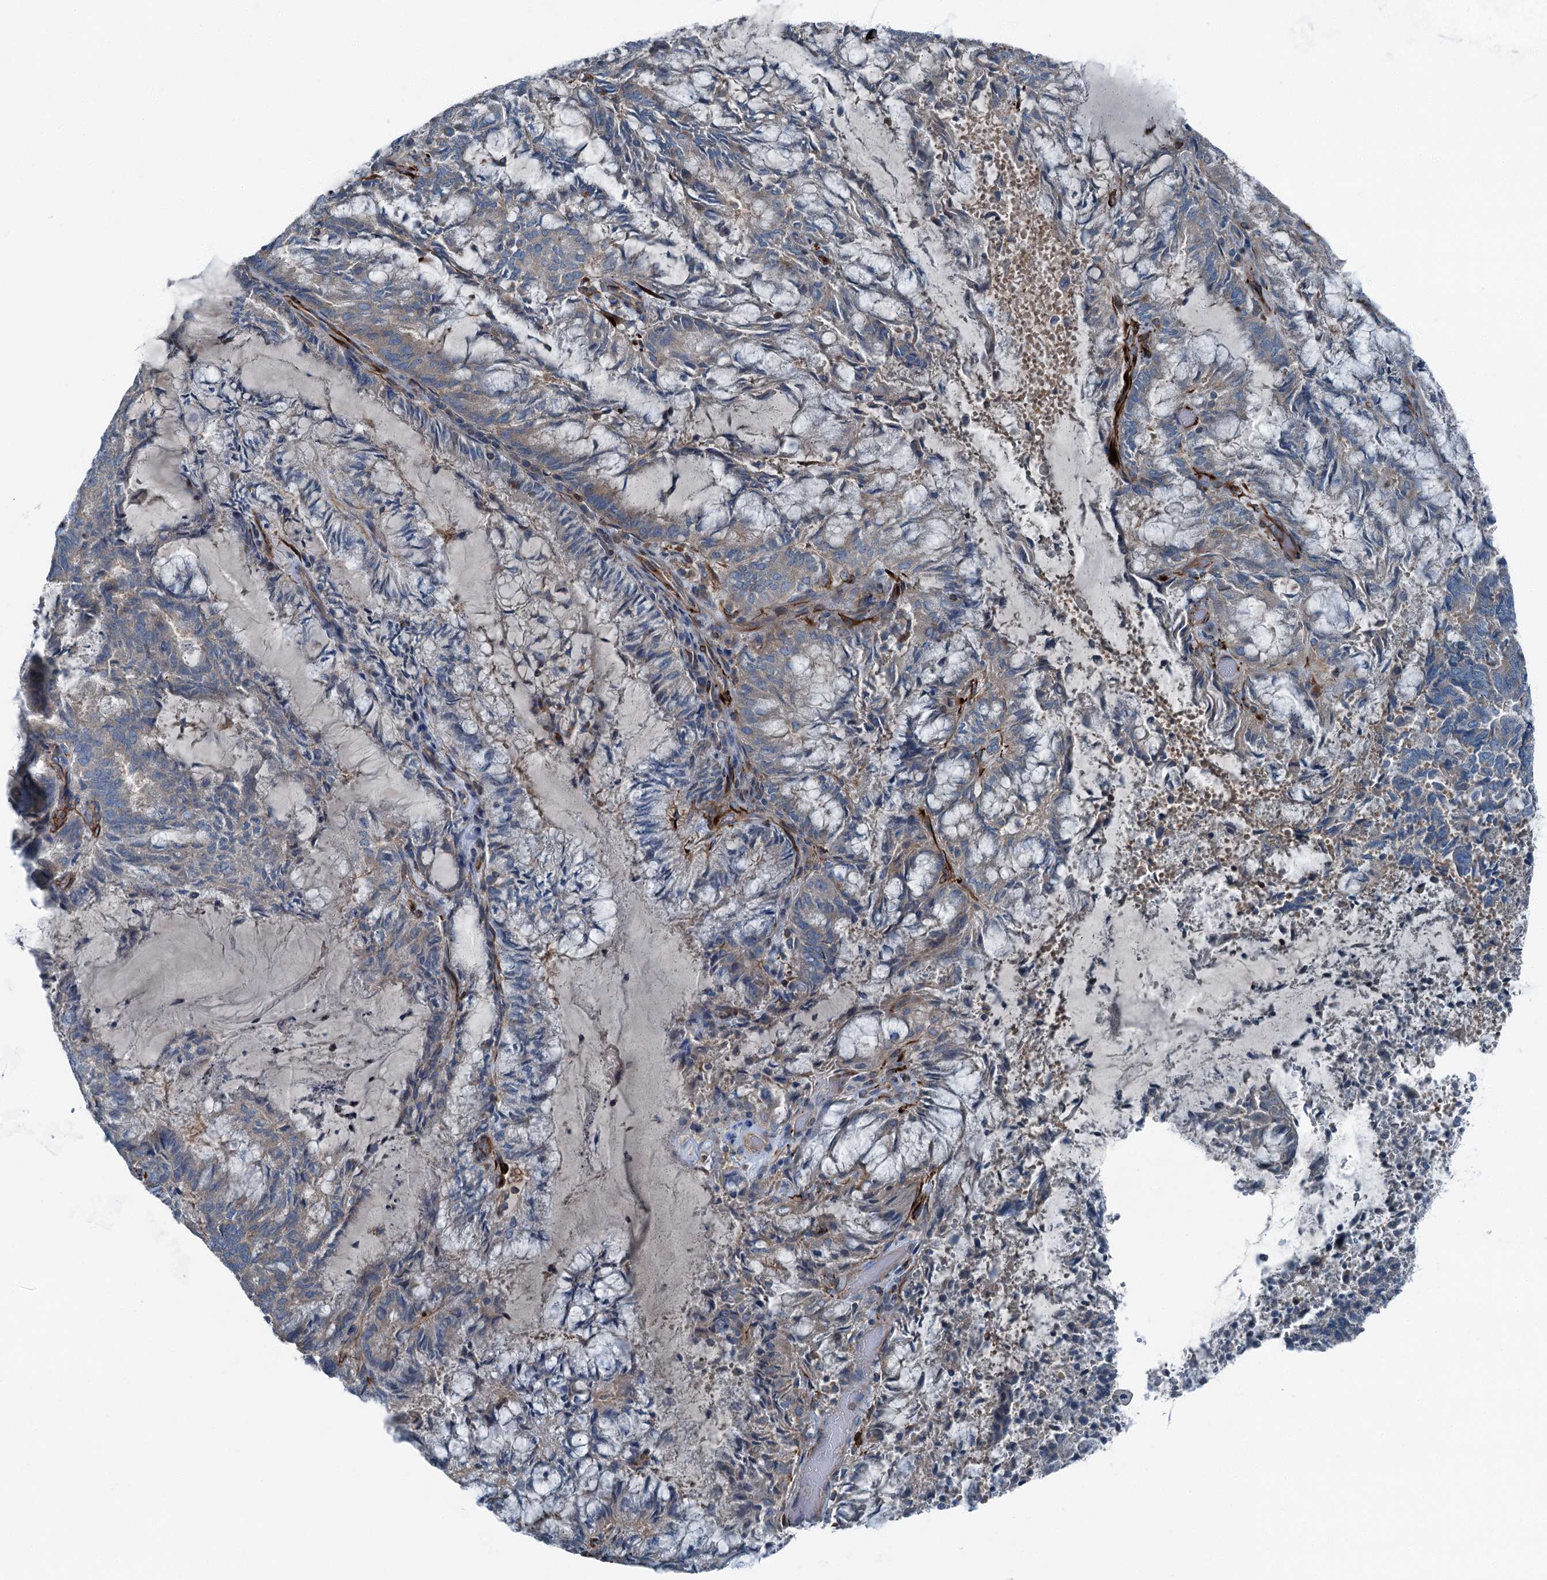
{"staining": {"intensity": "weak", "quantity": "25%-75%", "location": "cytoplasmic/membranous"}, "tissue": "endometrial cancer", "cell_type": "Tumor cells", "image_type": "cancer", "snomed": [{"axis": "morphology", "description": "Adenocarcinoma, NOS"}, {"axis": "topography", "description": "Endometrium"}], "caption": "Protein staining of endometrial adenocarcinoma tissue reveals weak cytoplasmic/membranous positivity in about 25%-75% of tumor cells.", "gene": "AXL", "patient": {"sex": "female", "age": 80}}